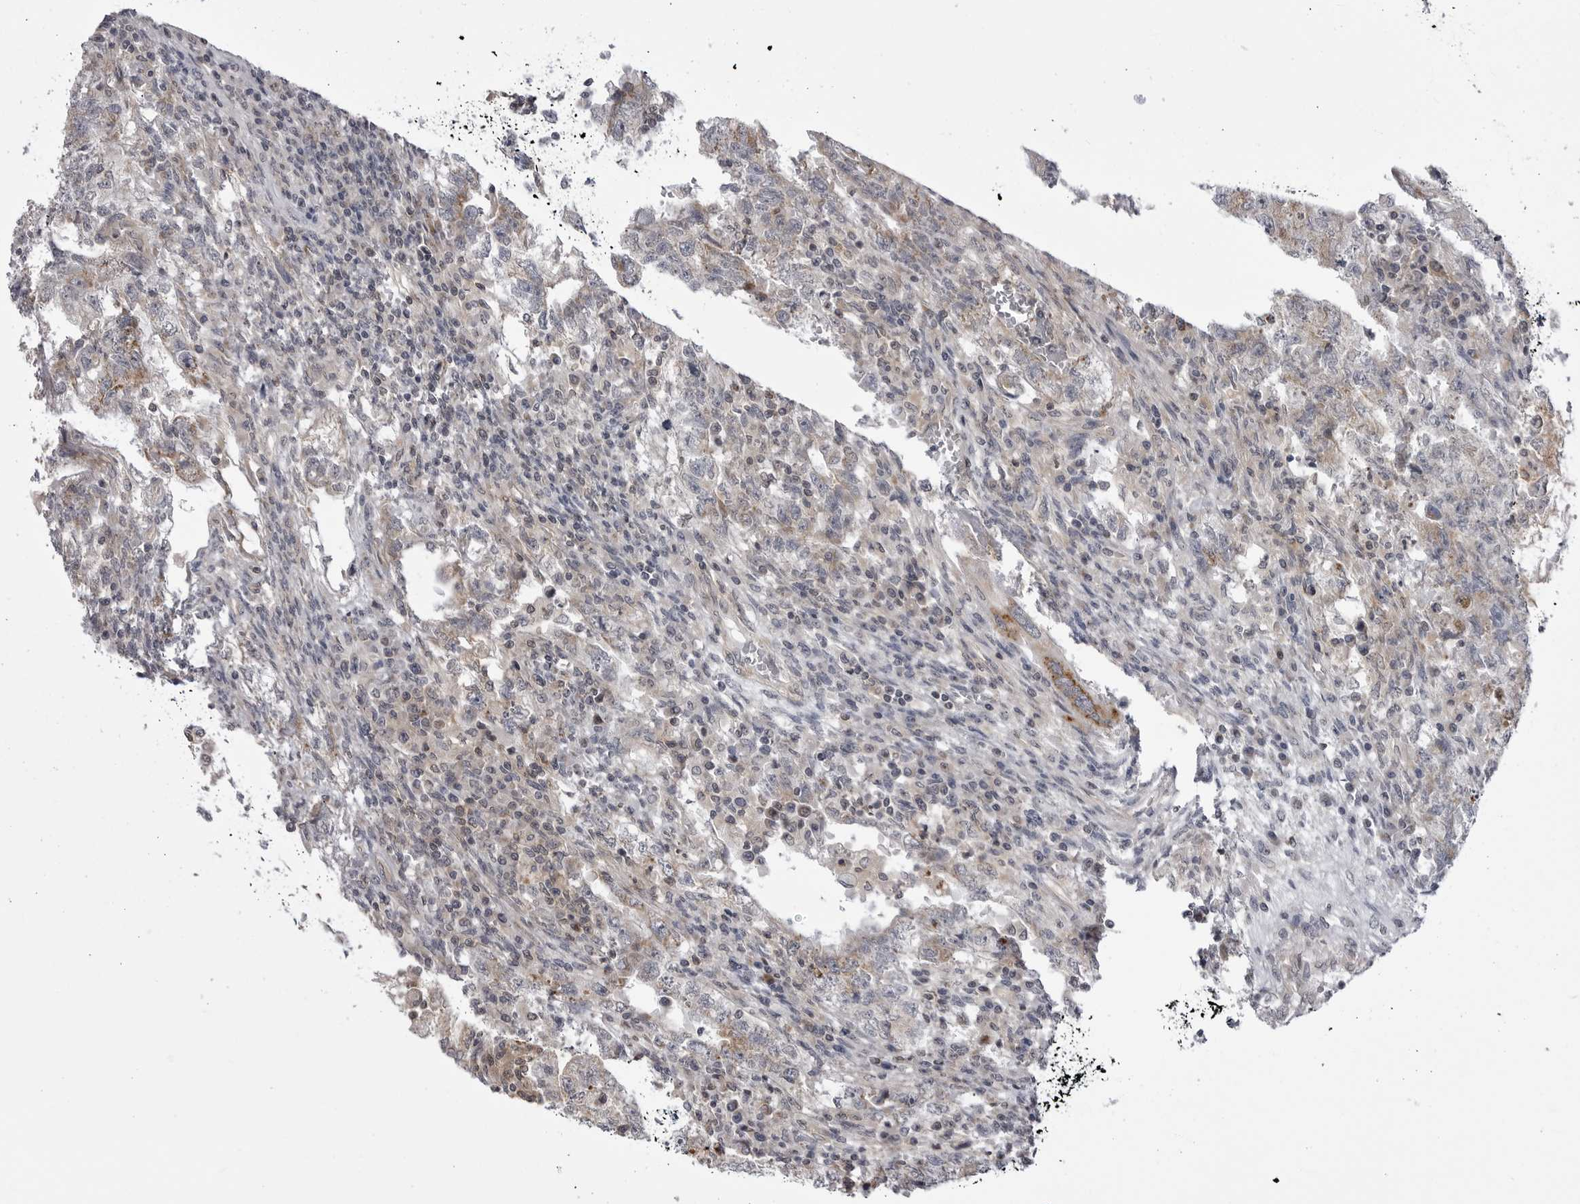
{"staining": {"intensity": "moderate", "quantity": "25%-75%", "location": "cytoplasmic/membranous"}, "tissue": "testis cancer", "cell_type": "Tumor cells", "image_type": "cancer", "snomed": [{"axis": "morphology", "description": "Carcinoma, Embryonal, NOS"}, {"axis": "topography", "description": "Testis"}], "caption": "IHC histopathology image of neoplastic tissue: human embryonal carcinoma (testis) stained using immunohistochemistry (IHC) demonstrates medium levels of moderate protein expression localized specifically in the cytoplasmic/membranous of tumor cells, appearing as a cytoplasmic/membranous brown color.", "gene": "CCDC18", "patient": {"sex": "male", "age": 36}}